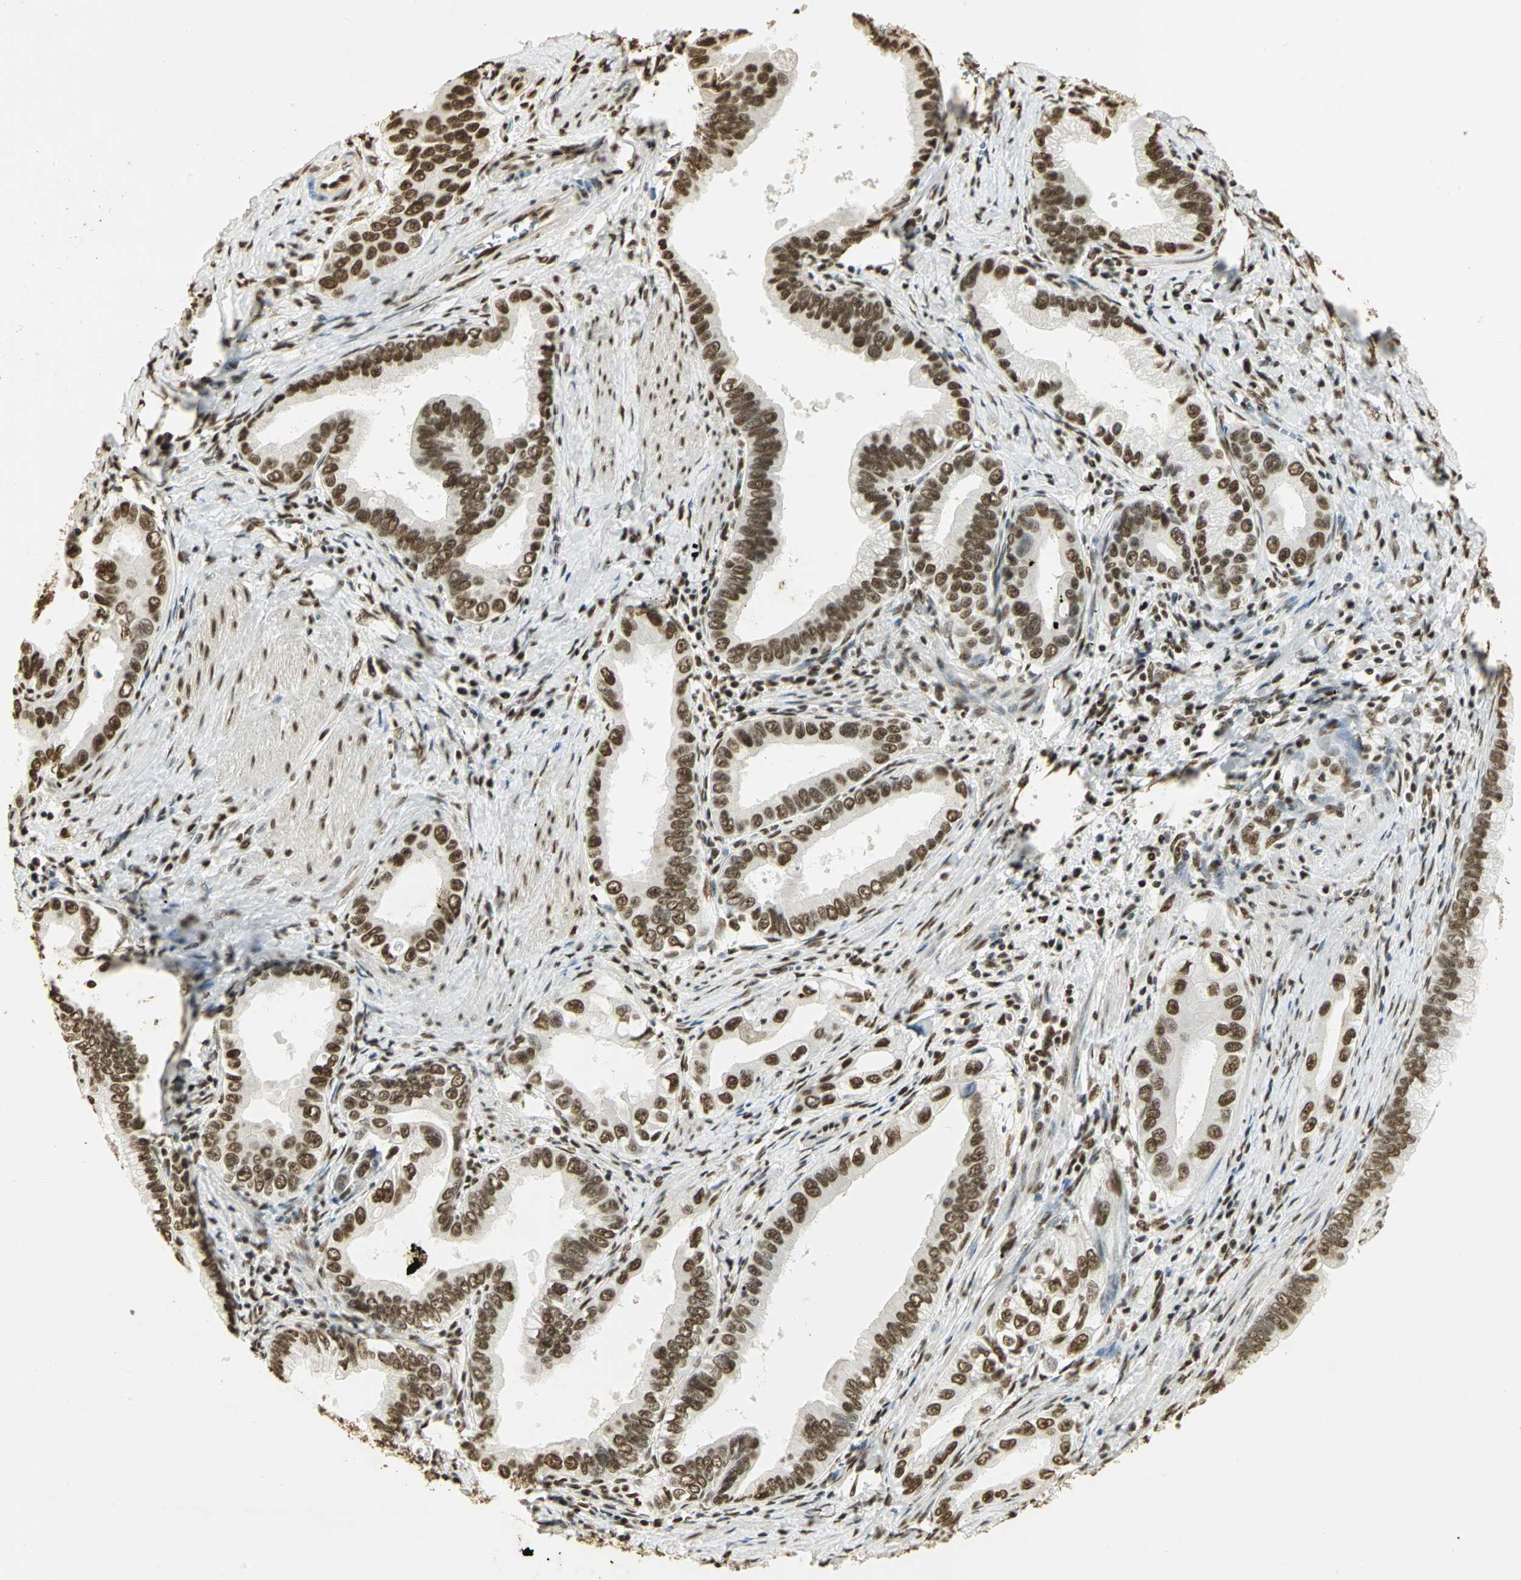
{"staining": {"intensity": "moderate", "quantity": ">75%", "location": "nuclear"}, "tissue": "pancreatic cancer", "cell_type": "Tumor cells", "image_type": "cancer", "snomed": [{"axis": "morphology", "description": "Normal tissue, NOS"}, {"axis": "topography", "description": "Lymph node"}], "caption": "Pancreatic cancer tissue shows moderate nuclear positivity in approximately >75% of tumor cells", "gene": "SET", "patient": {"sex": "male", "age": 50}}